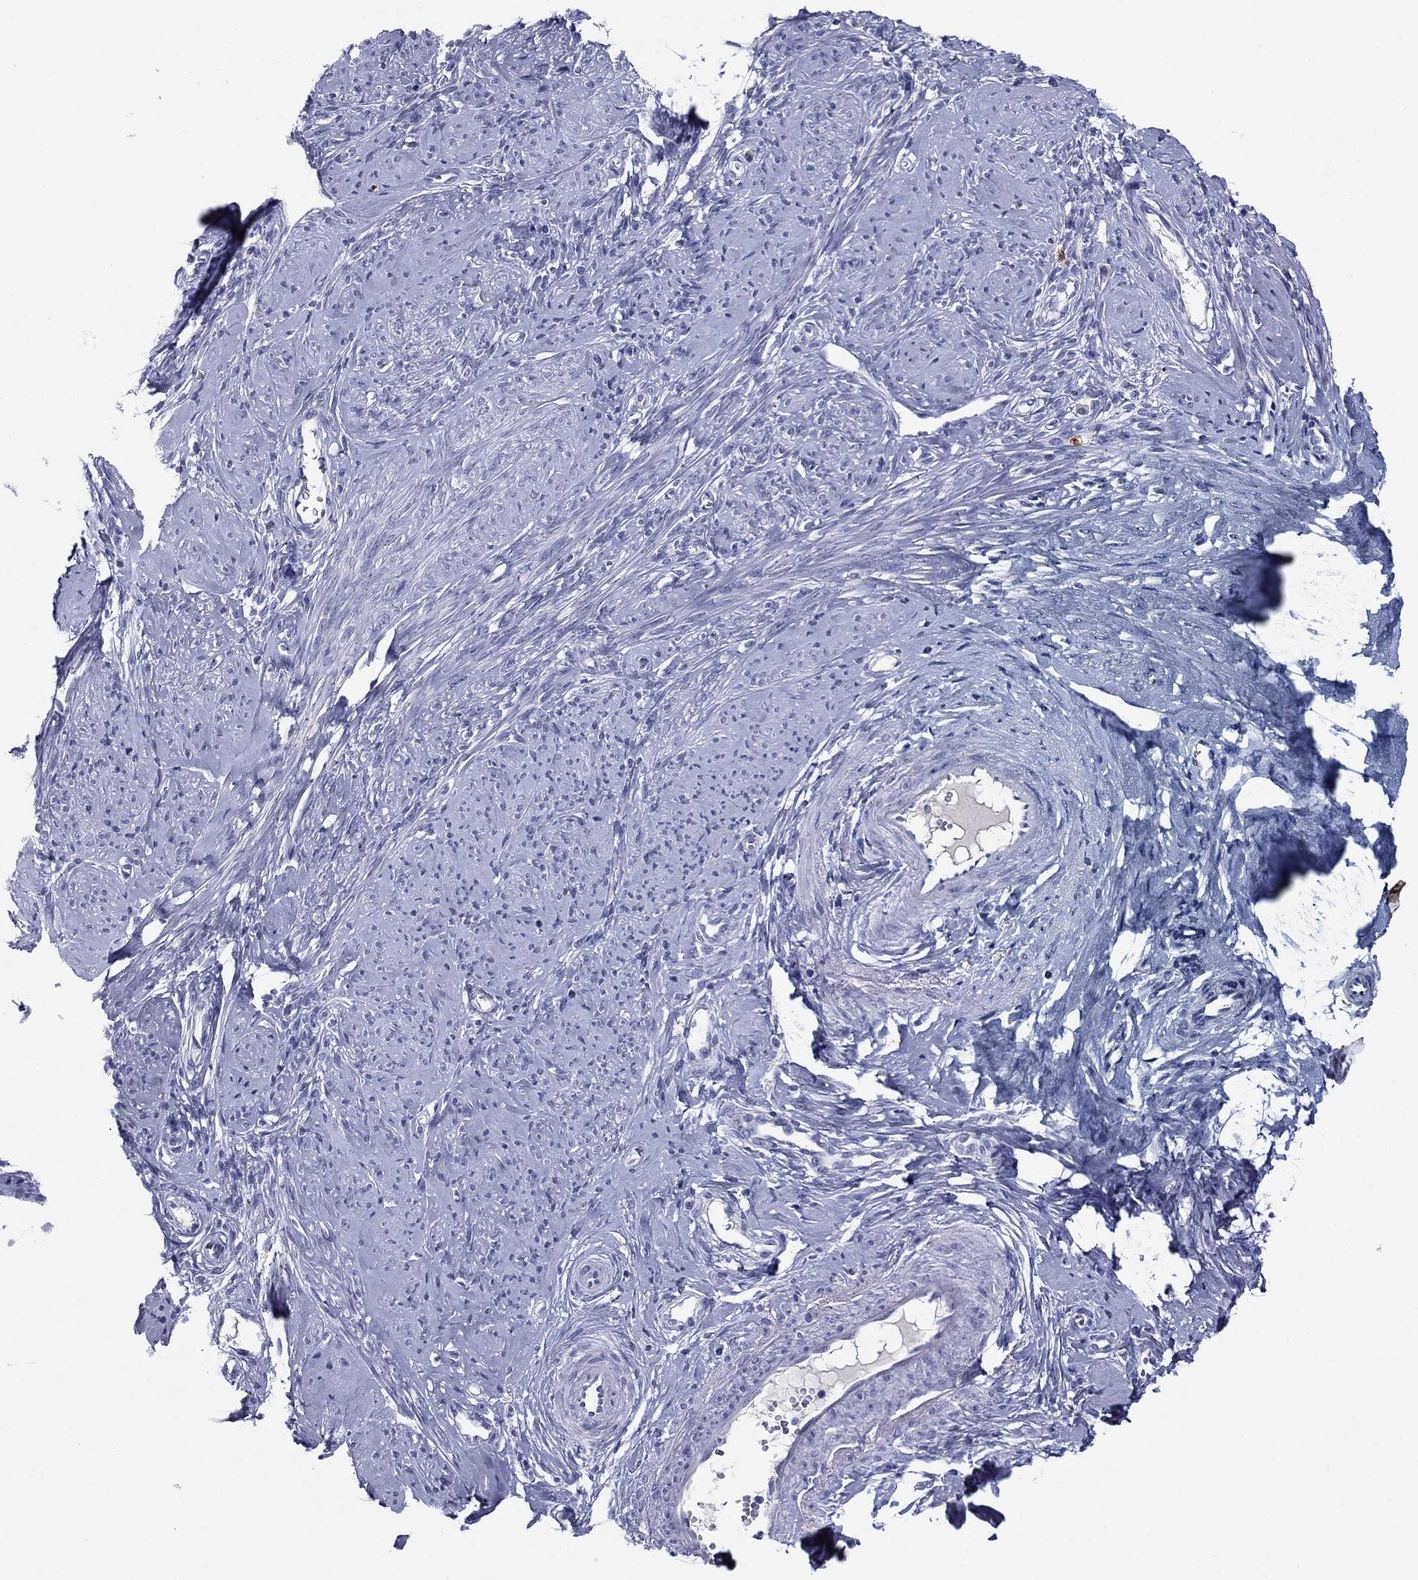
{"staining": {"intensity": "negative", "quantity": "none", "location": "none"}, "tissue": "smooth muscle", "cell_type": "Smooth muscle cells", "image_type": "normal", "snomed": [{"axis": "morphology", "description": "Normal tissue, NOS"}, {"axis": "topography", "description": "Smooth muscle"}], "caption": "Immunohistochemistry micrograph of unremarkable human smooth muscle stained for a protein (brown), which reveals no expression in smooth muscle cells.", "gene": "CNTNAP4", "patient": {"sex": "female", "age": 48}}